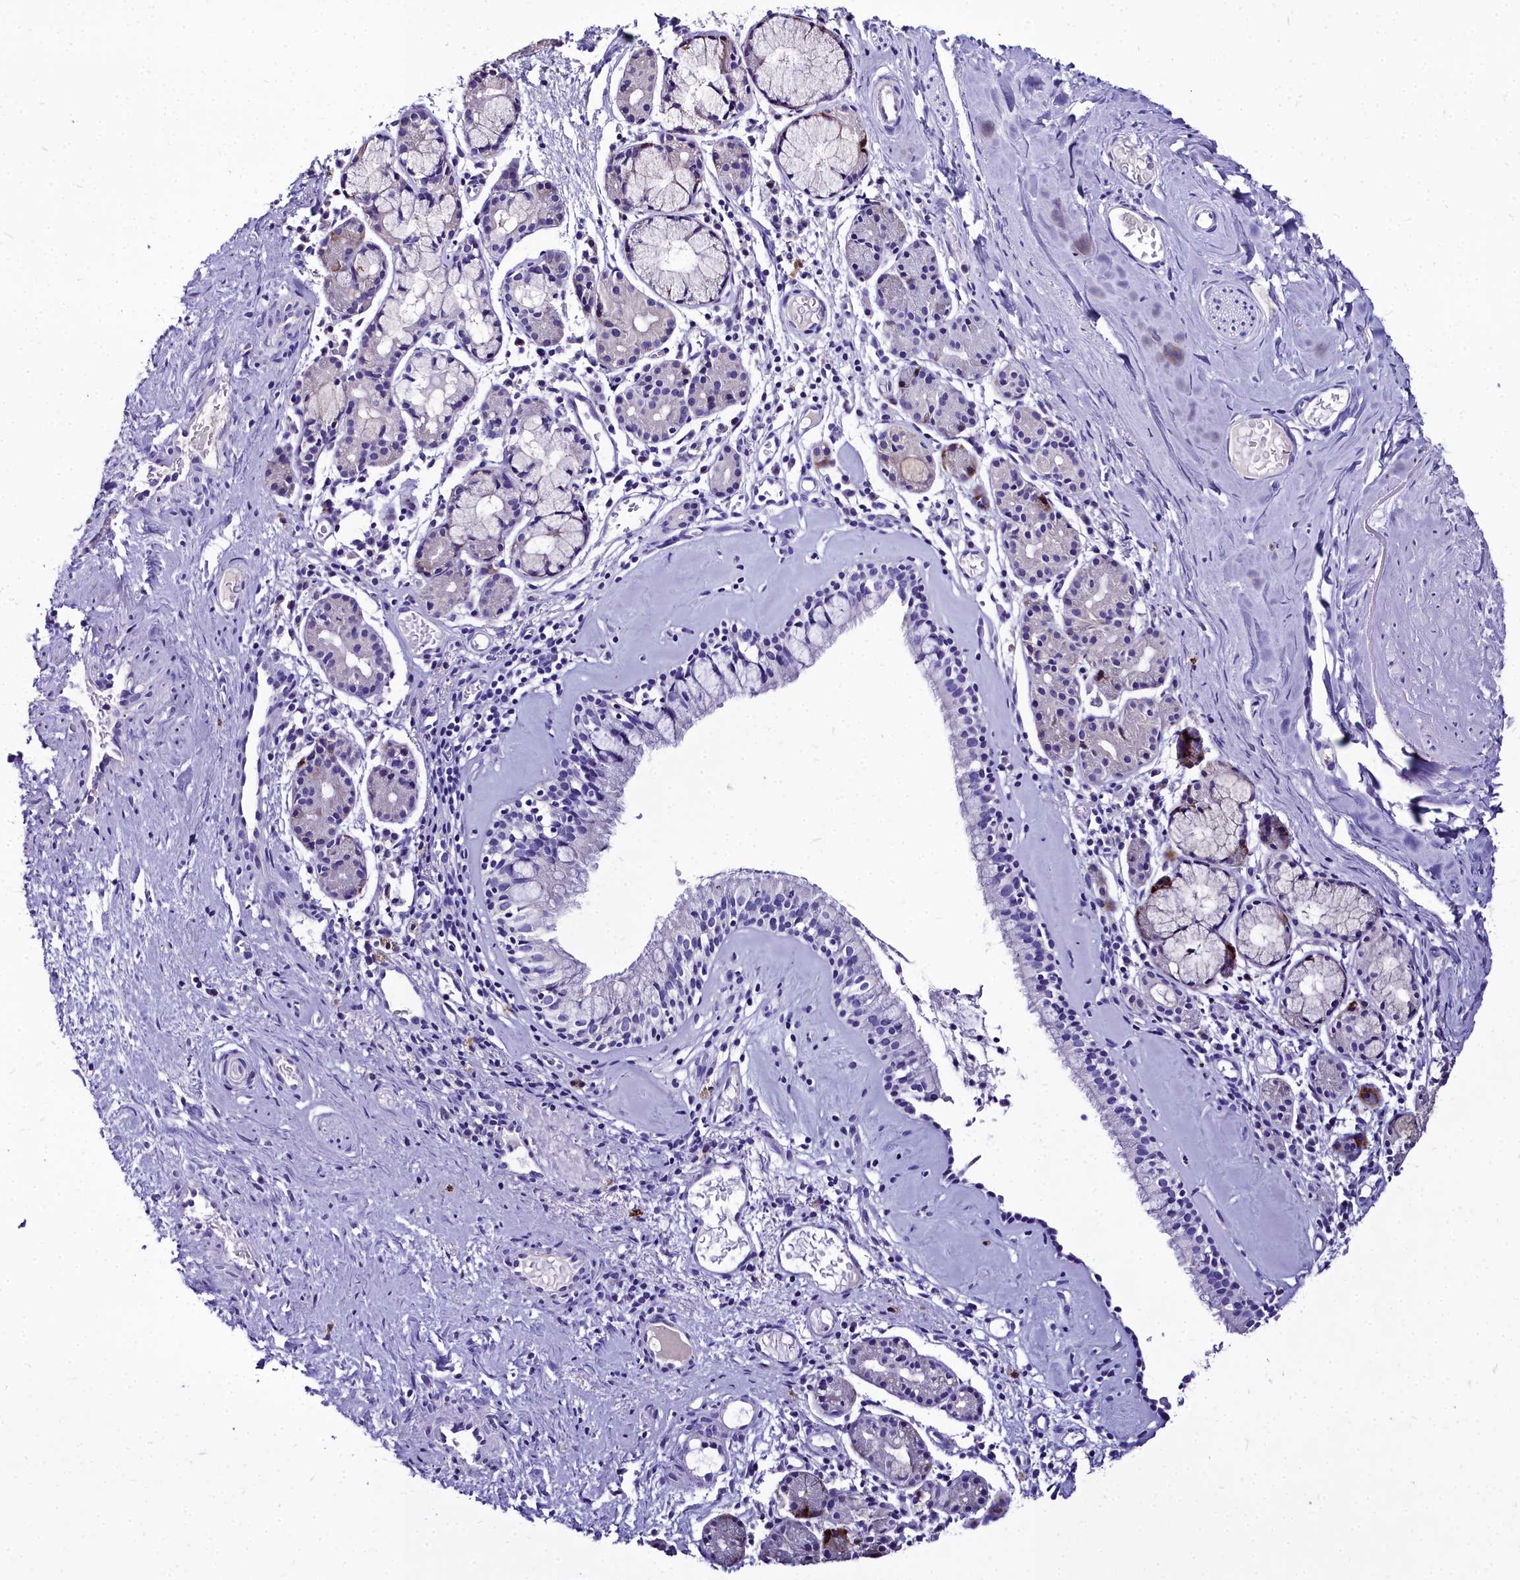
{"staining": {"intensity": "weak", "quantity": "25%-75%", "location": "cytoplasmic/membranous"}, "tissue": "nasopharynx", "cell_type": "Respiratory epithelial cells", "image_type": "normal", "snomed": [{"axis": "morphology", "description": "Normal tissue, NOS"}, {"axis": "topography", "description": "Nasopharynx"}], "caption": "Respiratory epithelial cells demonstrate weak cytoplasmic/membranous positivity in approximately 25%-75% of cells in benign nasopharynx.", "gene": "MS4A18", "patient": {"sex": "male", "age": 82}}